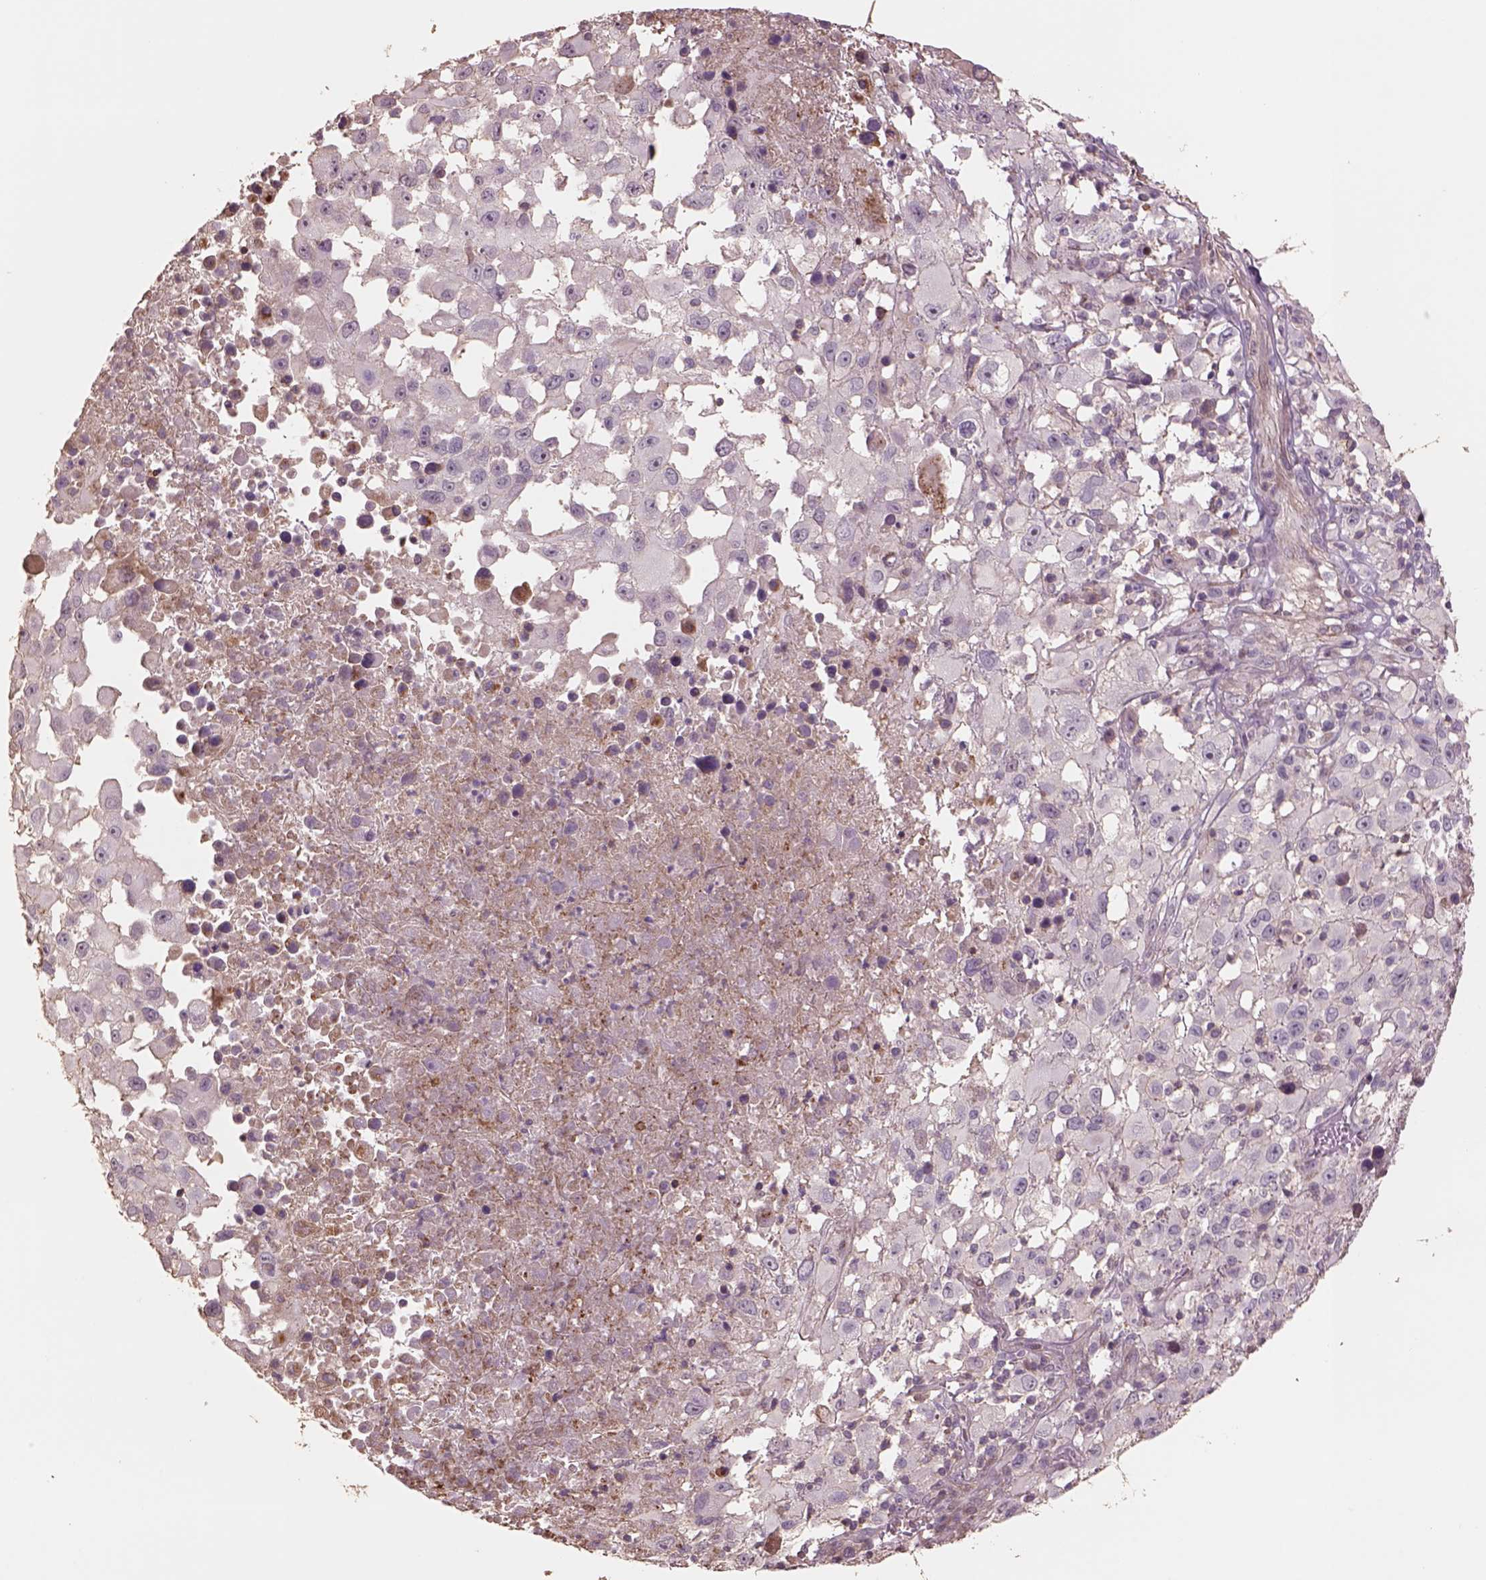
{"staining": {"intensity": "negative", "quantity": "none", "location": "none"}, "tissue": "melanoma", "cell_type": "Tumor cells", "image_type": "cancer", "snomed": [{"axis": "morphology", "description": "Malignant melanoma, Metastatic site"}, {"axis": "topography", "description": "Soft tissue"}], "caption": "Malignant melanoma (metastatic site) was stained to show a protein in brown. There is no significant positivity in tumor cells. (Immunohistochemistry, brightfield microscopy, high magnification).", "gene": "LIN7A", "patient": {"sex": "male", "age": 50}}